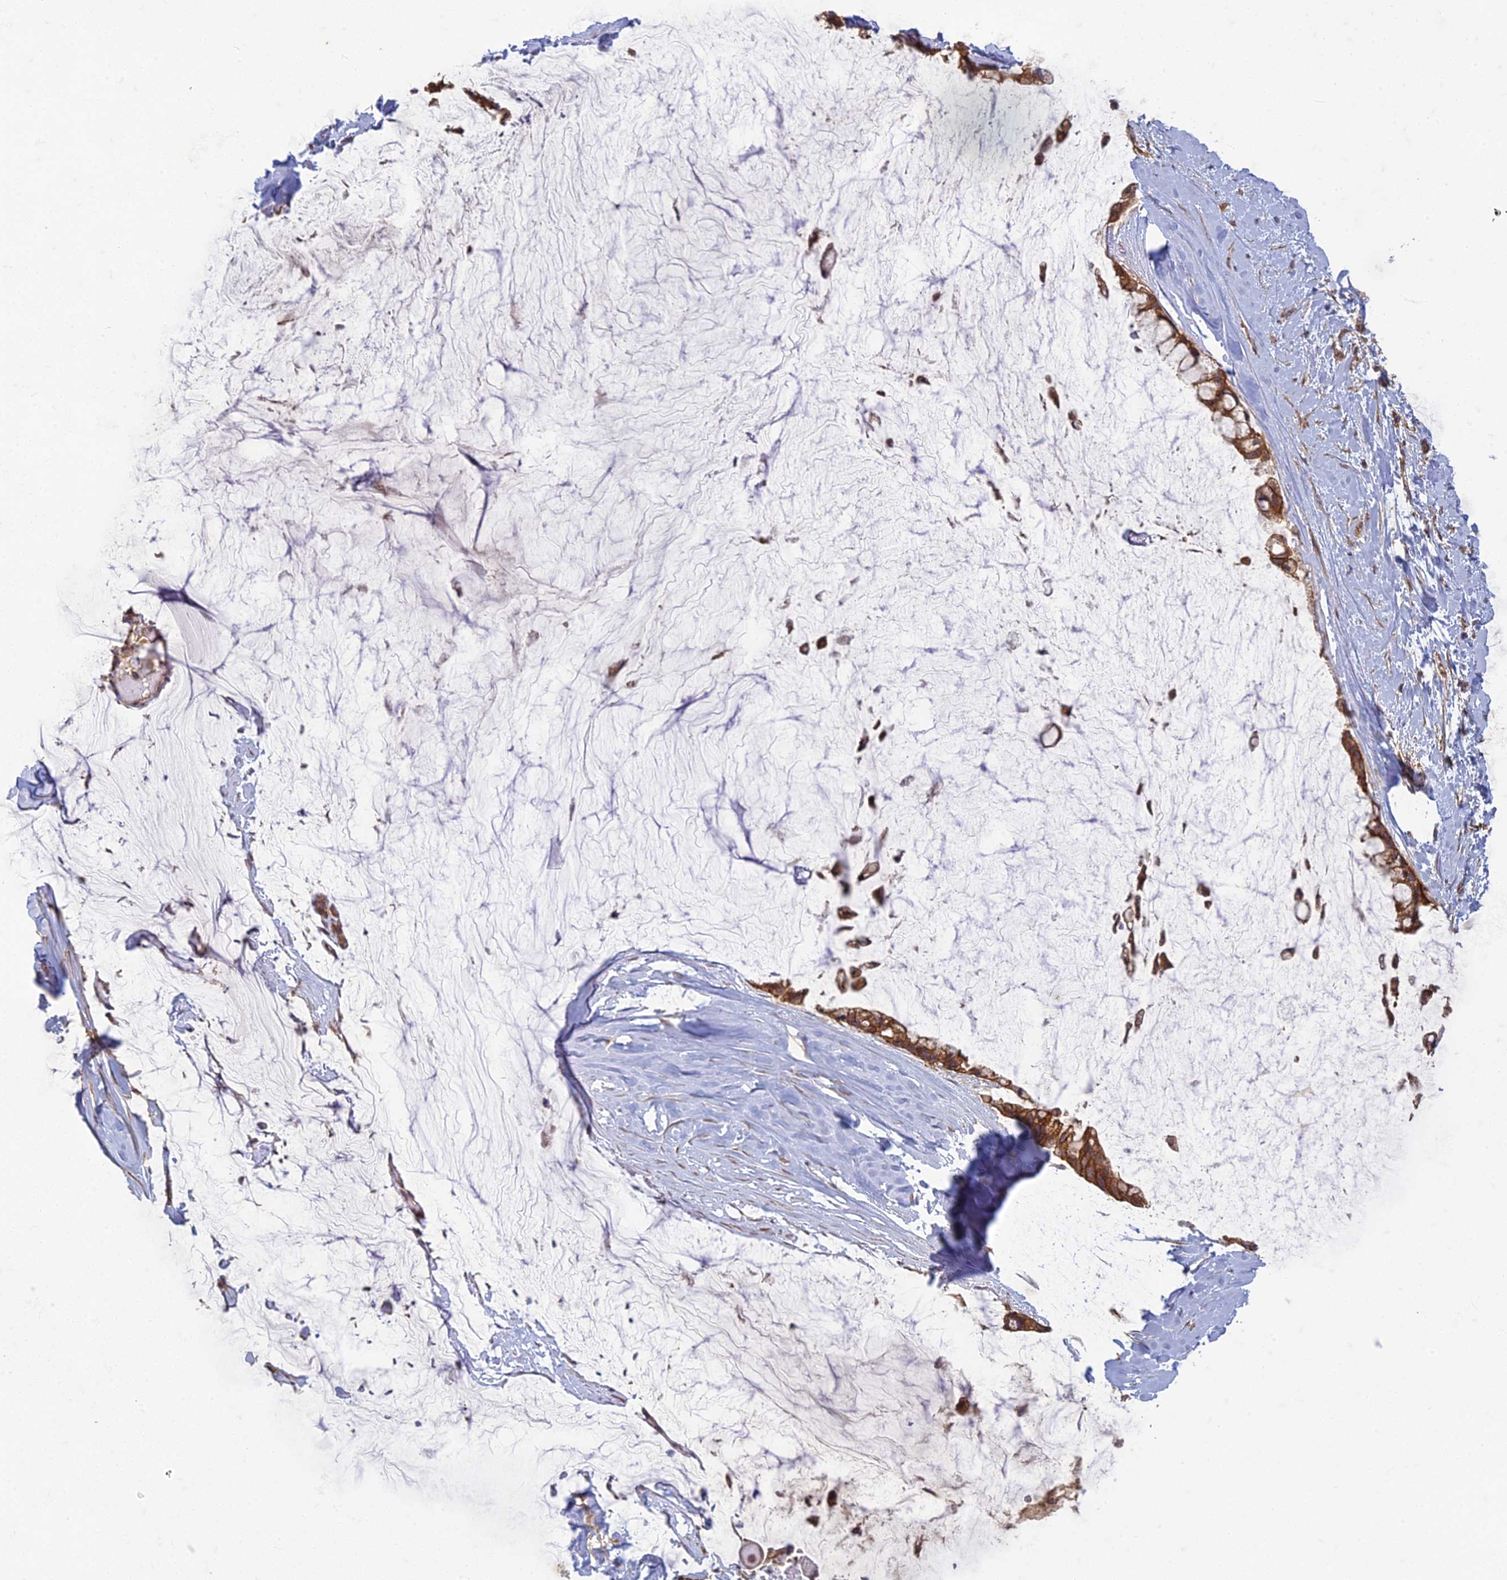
{"staining": {"intensity": "strong", "quantity": ">75%", "location": "cytoplasmic/membranous"}, "tissue": "ovarian cancer", "cell_type": "Tumor cells", "image_type": "cancer", "snomed": [{"axis": "morphology", "description": "Cystadenocarcinoma, mucinous, NOS"}, {"axis": "topography", "description": "Ovary"}], "caption": "Approximately >75% of tumor cells in ovarian mucinous cystadenocarcinoma demonstrate strong cytoplasmic/membranous protein staining as visualized by brown immunohistochemical staining.", "gene": "TCF25", "patient": {"sex": "female", "age": 39}}